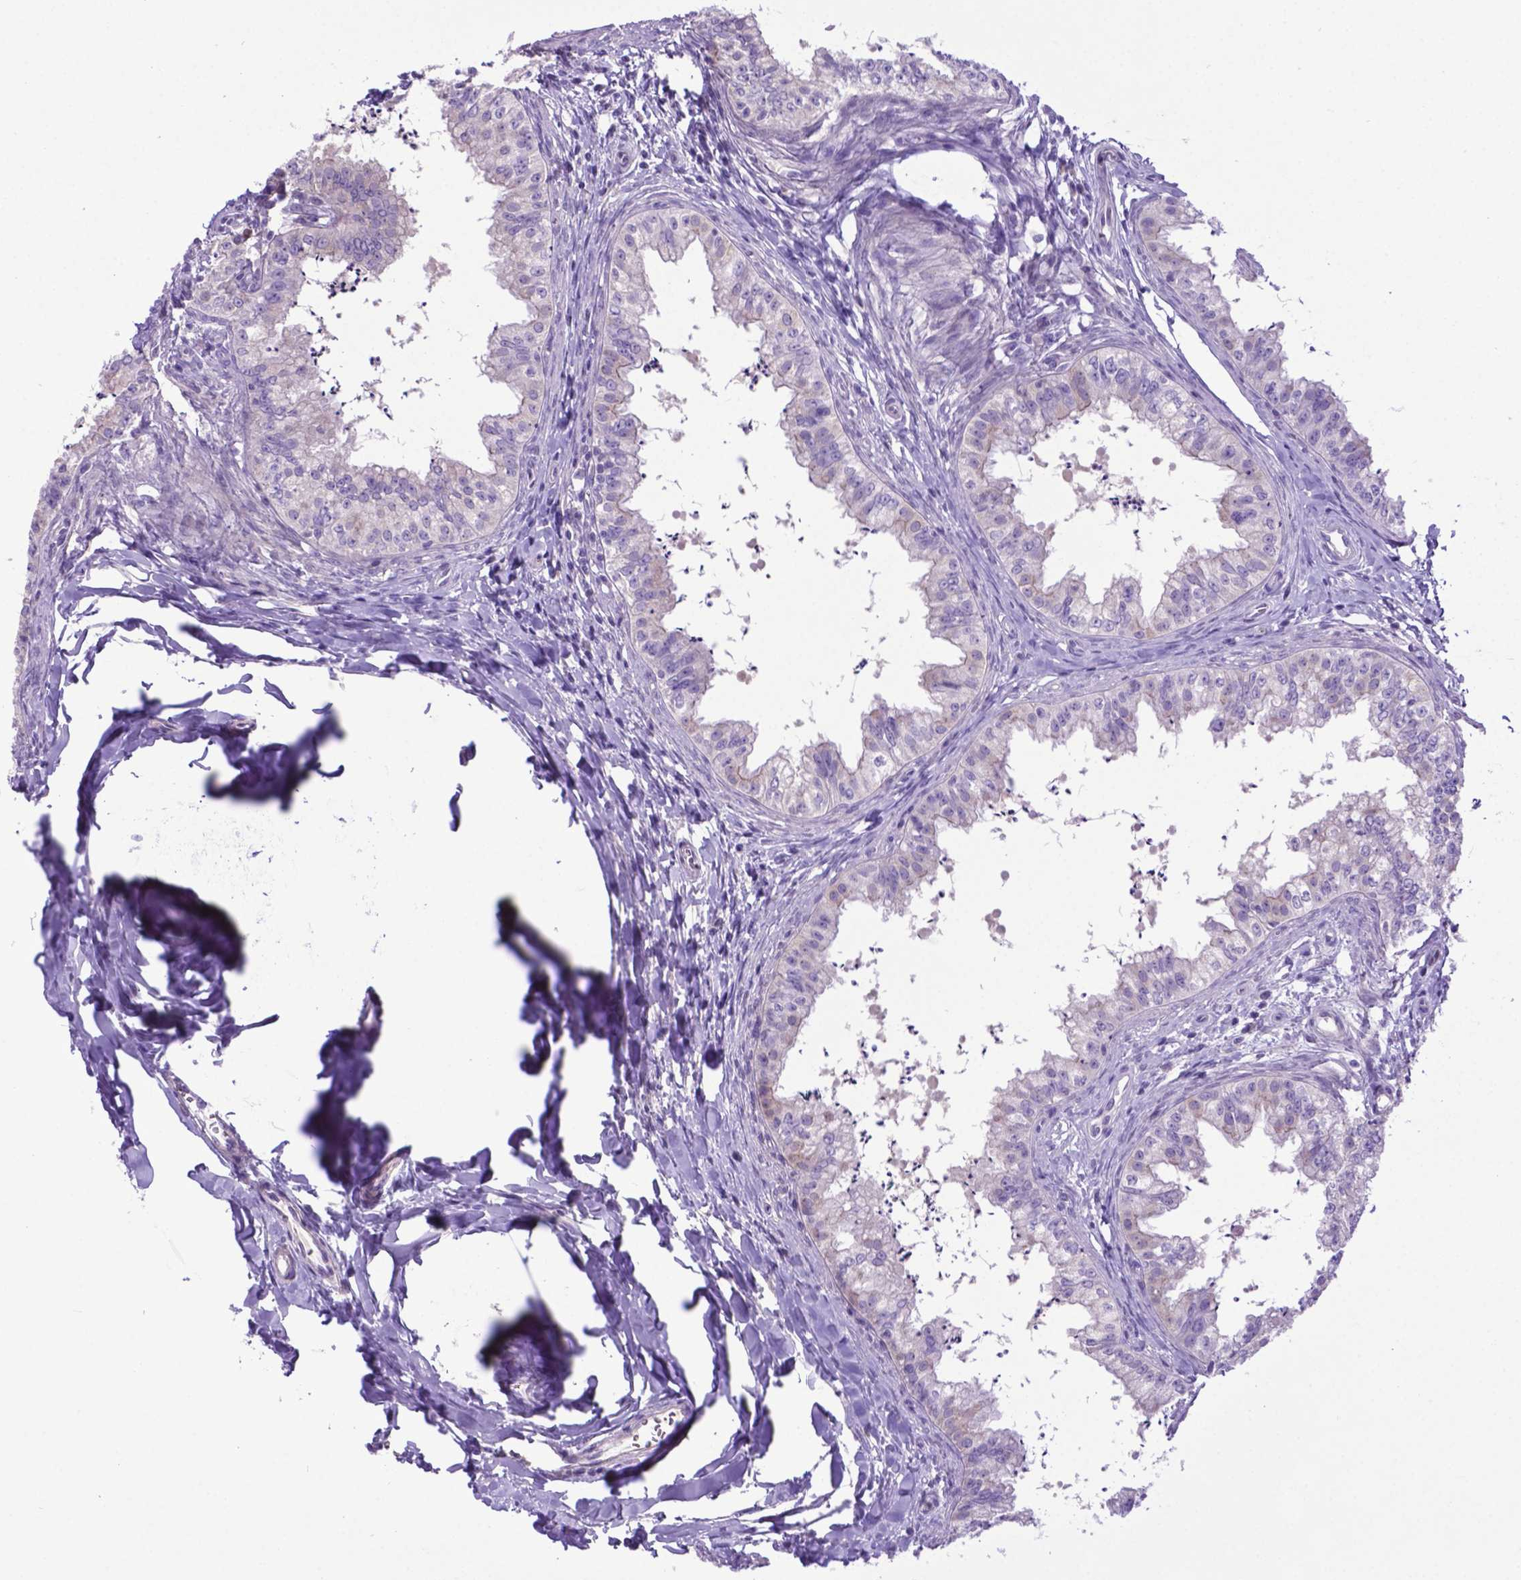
{"staining": {"intensity": "negative", "quantity": "none", "location": "none"}, "tissue": "epididymis", "cell_type": "Glandular cells", "image_type": "normal", "snomed": [{"axis": "morphology", "description": "Normal tissue, NOS"}, {"axis": "topography", "description": "Epididymis"}], "caption": "The photomicrograph demonstrates no staining of glandular cells in benign epididymis.", "gene": "ADRA2B", "patient": {"sex": "male", "age": 24}}